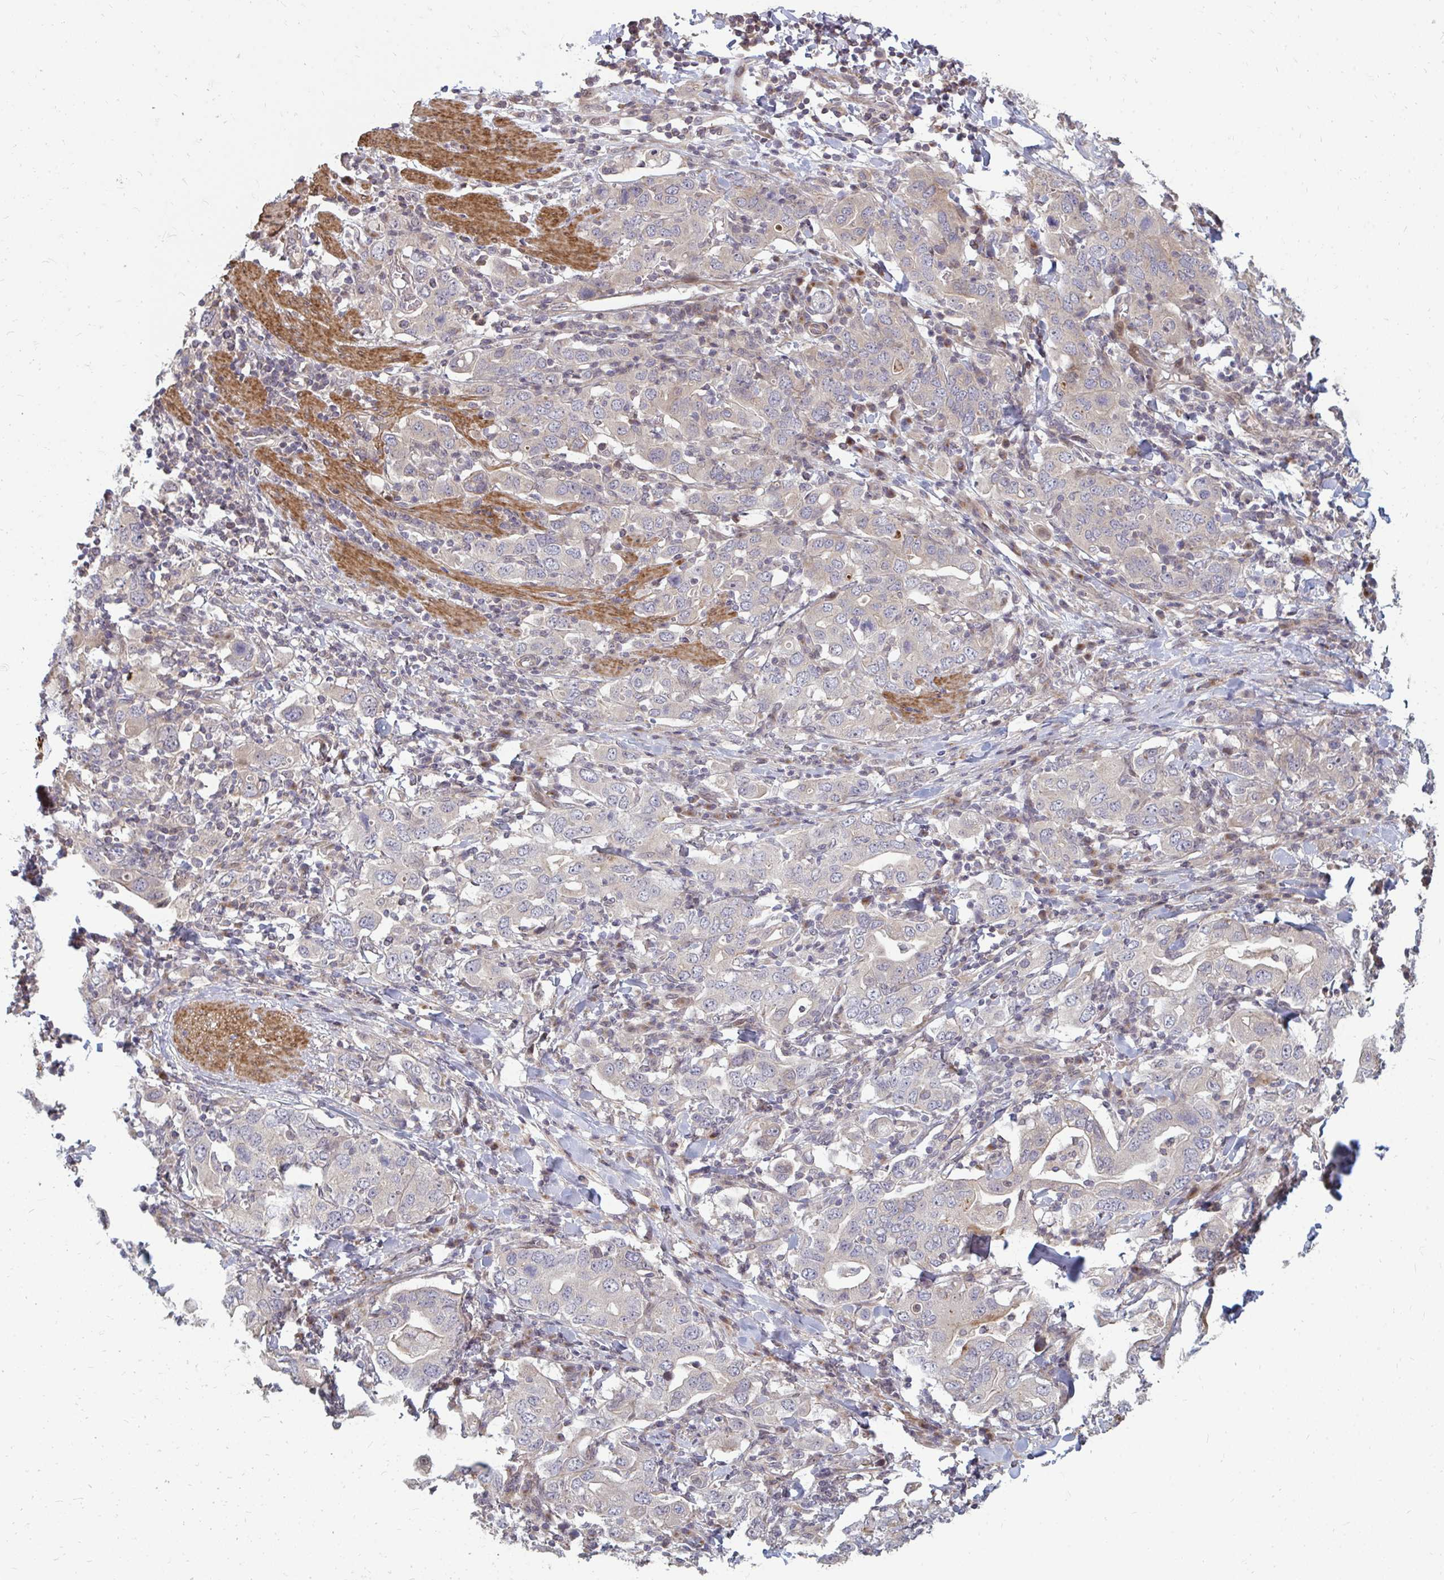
{"staining": {"intensity": "negative", "quantity": "none", "location": "none"}, "tissue": "stomach cancer", "cell_type": "Tumor cells", "image_type": "cancer", "snomed": [{"axis": "morphology", "description": "Adenocarcinoma, NOS"}, {"axis": "topography", "description": "Stomach, upper"}, {"axis": "topography", "description": "Stomach"}], "caption": "Stomach cancer was stained to show a protein in brown. There is no significant staining in tumor cells.", "gene": "ZNF285", "patient": {"sex": "male", "age": 62}}